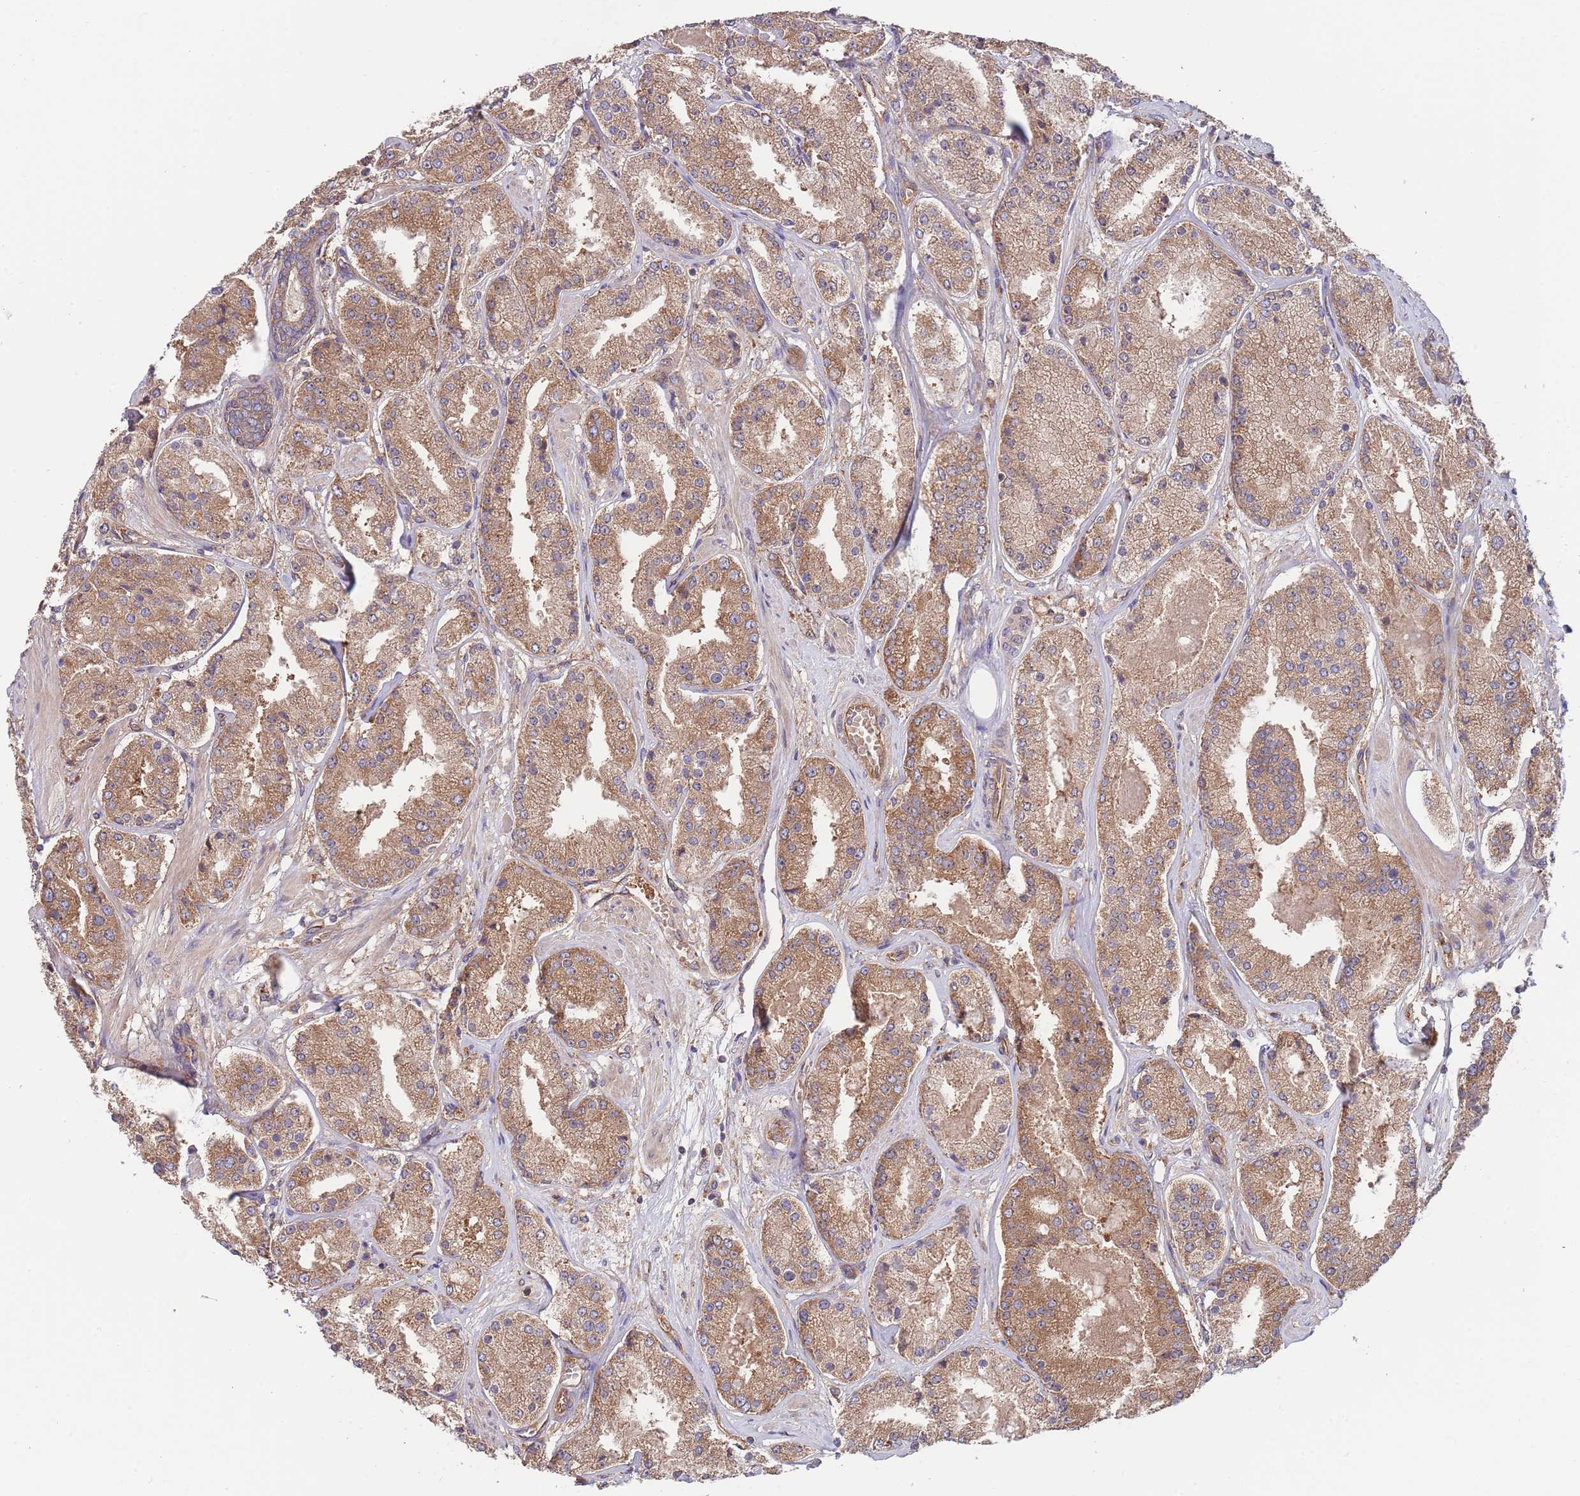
{"staining": {"intensity": "moderate", "quantity": ">75%", "location": "cytoplasmic/membranous"}, "tissue": "prostate cancer", "cell_type": "Tumor cells", "image_type": "cancer", "snomed": [{"axis": "morphology", "description": "Adenocarcinoma, High grade"}, {"axis": "topography", "description": "Prostate"}], "caption": "A high-resolution image shows immunohistochemistry (IHC) staining of prostate cancer, which demonstrates moderate cytoplasmic/membranous positivity in about >75% of tumor cells. The protein of interest is shown in brown color, while the nuclei are stained blue.", "gene": "EIF3F", "patient": {"sex": "male", "age": 63}}